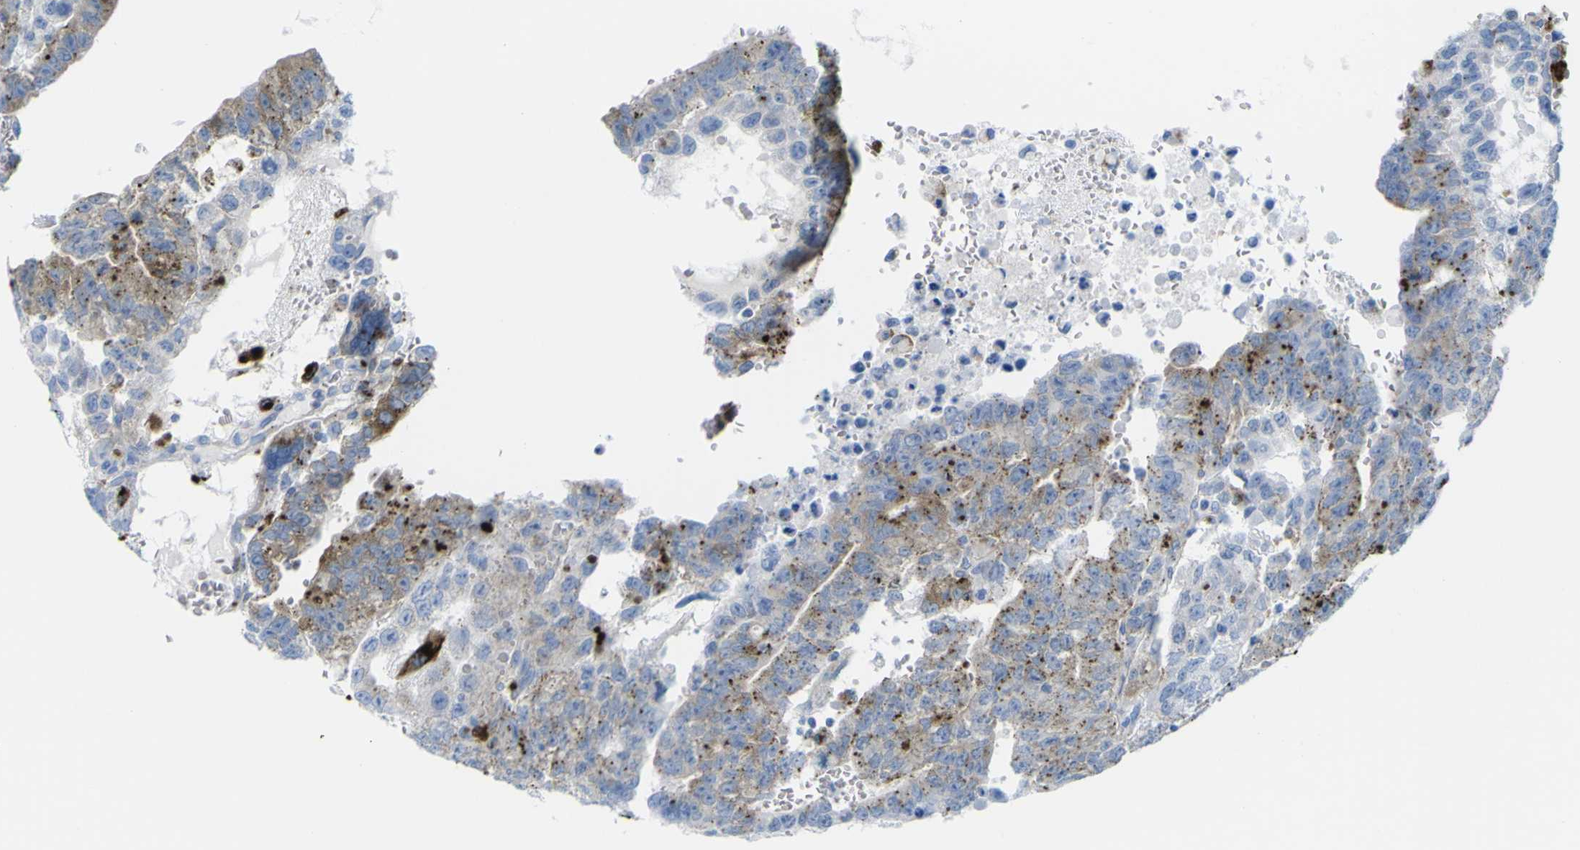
{"staining": {"intensity": "moderate", "quantity": "25%-75%", "location": "cytoplasmic/membranous"}, "tissue": "testis cancer", "cell_type": "Tumor cells", "image_type": "cancer", "snomed": [{"axis": "morphology", "description": "Seminoma, NOS"}, {"axis": "morphology", "description": "Carcinoma, Embryonal, NOS"}, {"axis": "topography", "description": "Testis"}], "caption": "Testis cancer (seminoma) was stained to show a protein in brown. There is medium levels of moderate cytoplasmic/membranous expression in about 25%-75% of tumor cells.", "gene": "PLD3", "patient": {"sex": "male", "age": 52}}